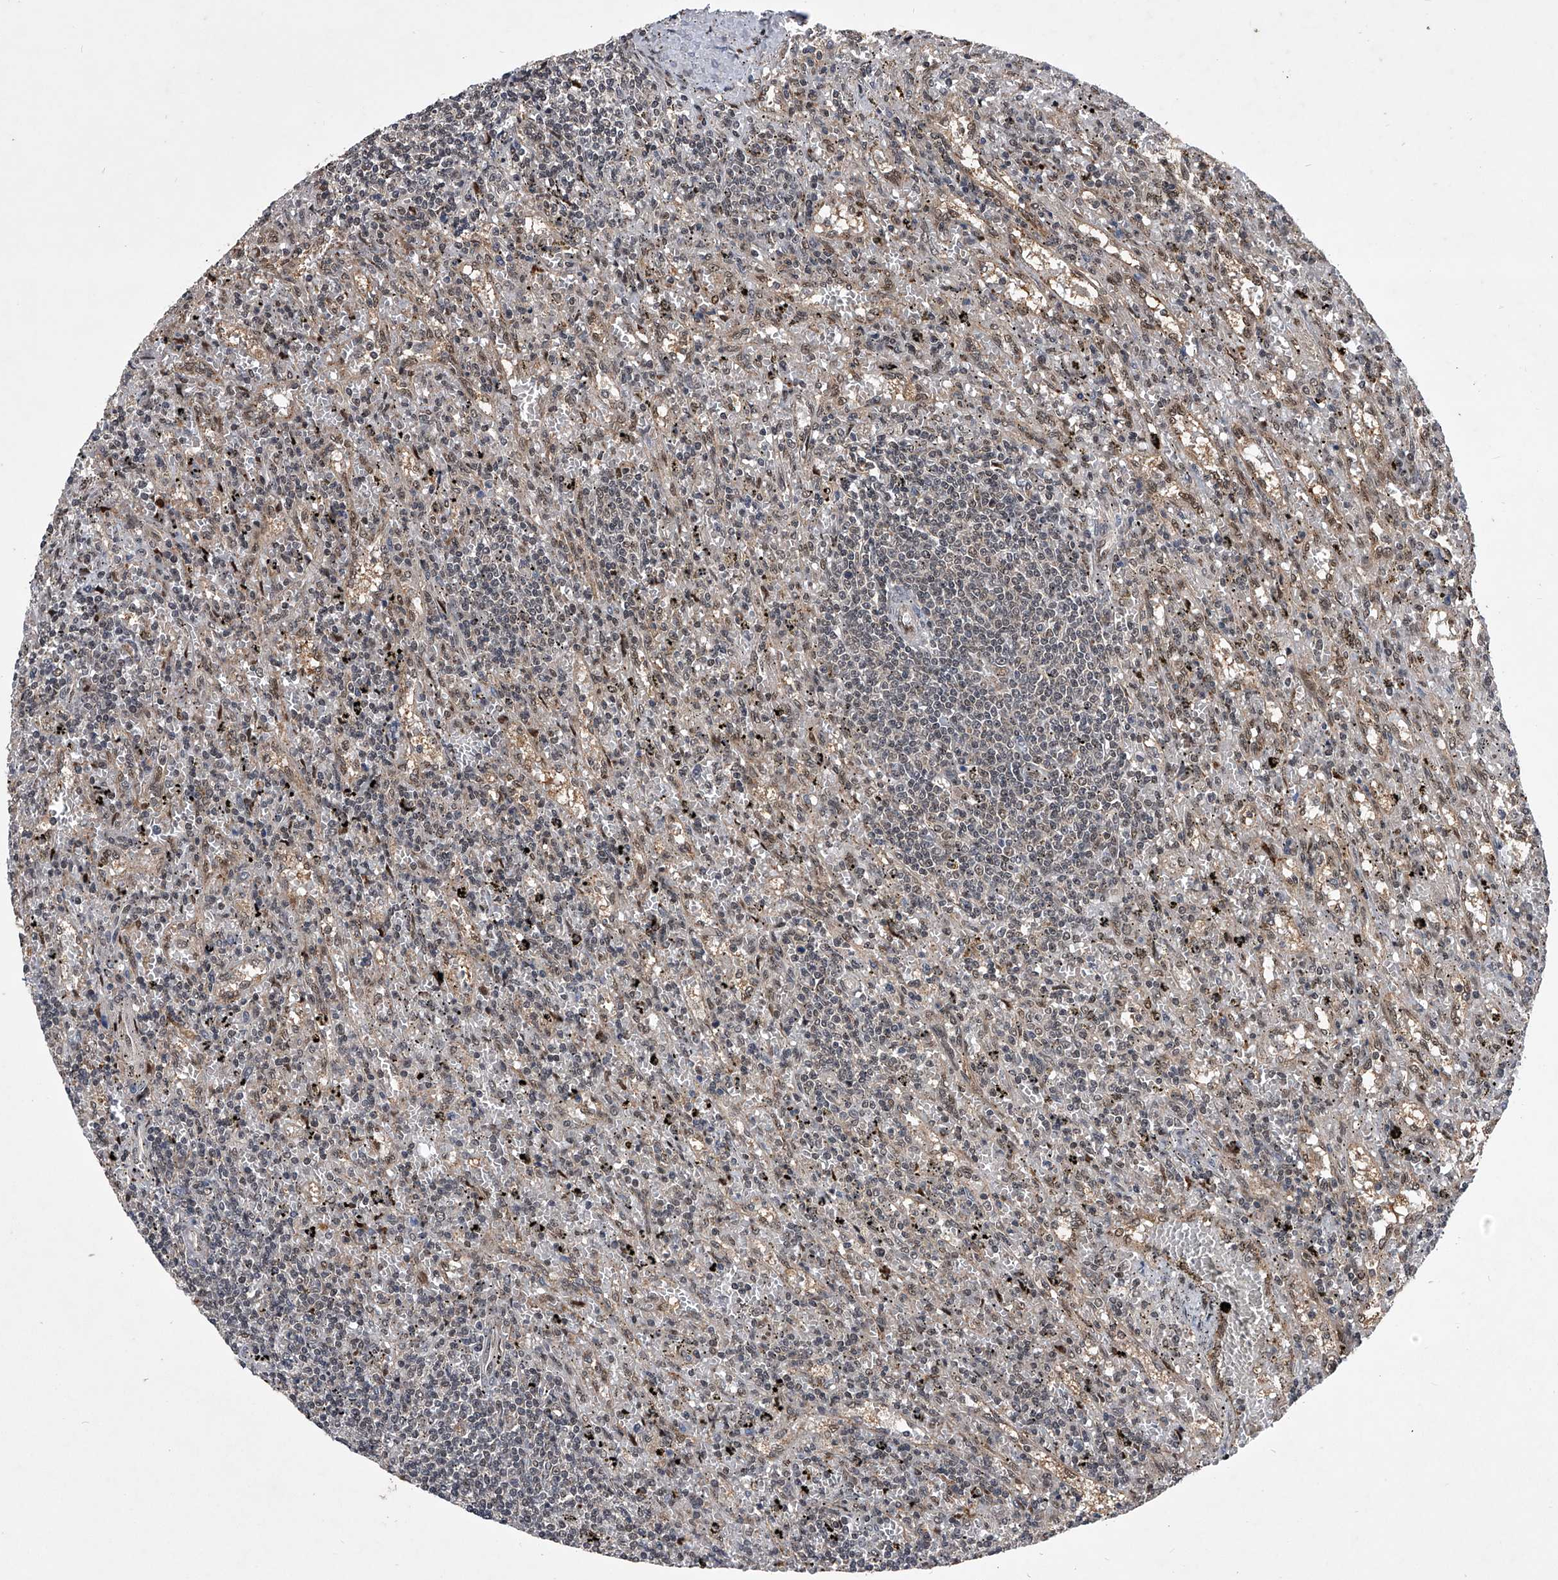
{"staining": {"intensity": "weak", "quantity": "<25%", "location": "nuclear"}, "tissue": "lymphoma", "cell_type": "Tumor cells", "image_type": "cancer", "snomed": [{"axis": "morphology", "description": "Malignant lymphoma, non-Hodgkin's type, Low grade"}, {"axis": "topography", "description": "Spleen"}], "caption": "Image shows no significant protein positivity in tumor cells of lymphoma.", "gene": "CMTR1", "patient": {"sex": "male", "age": 76}}